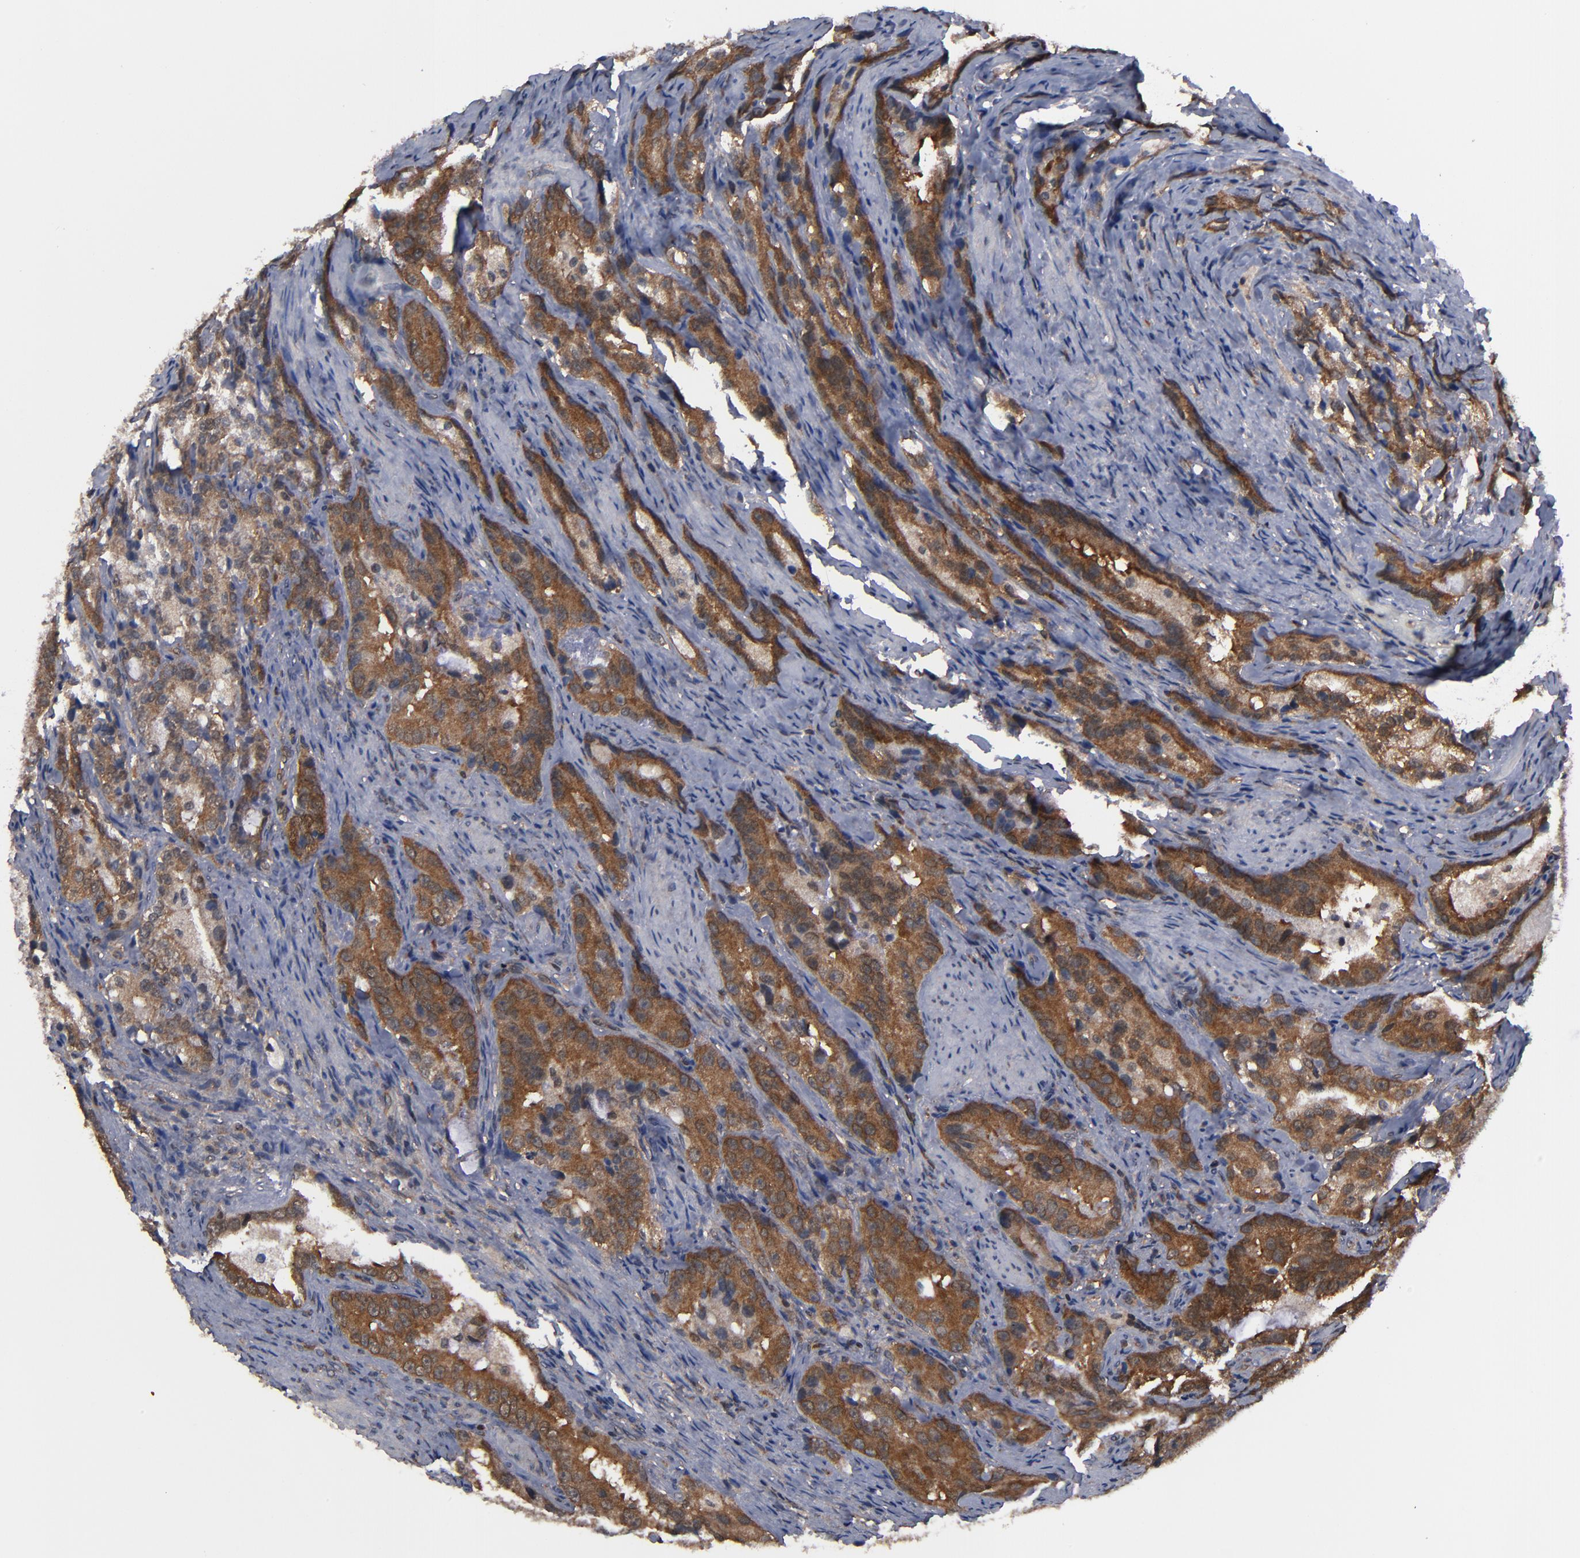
{"staining": {"intensity": "strong", "quantity": ">75%", "location": "cytoplasmic/membranous"}, "tissue": "prostate cancer", "cell_type": "Tumor cells", "image_type": "cancer", "snomed": [{"axis": "morphology", "description": "Adenocarcinoma, High grade"}, {"axis": "topography", "description": "Prostate"}], "caption": "Protein staining of high-grade adenocarcinoma (prostate) tissue displays strong cytoplasmic/membranous expression in about >75% of tumor cells.", "gene": "ALG13", "patient": {"sex": "male", "age": 63}}